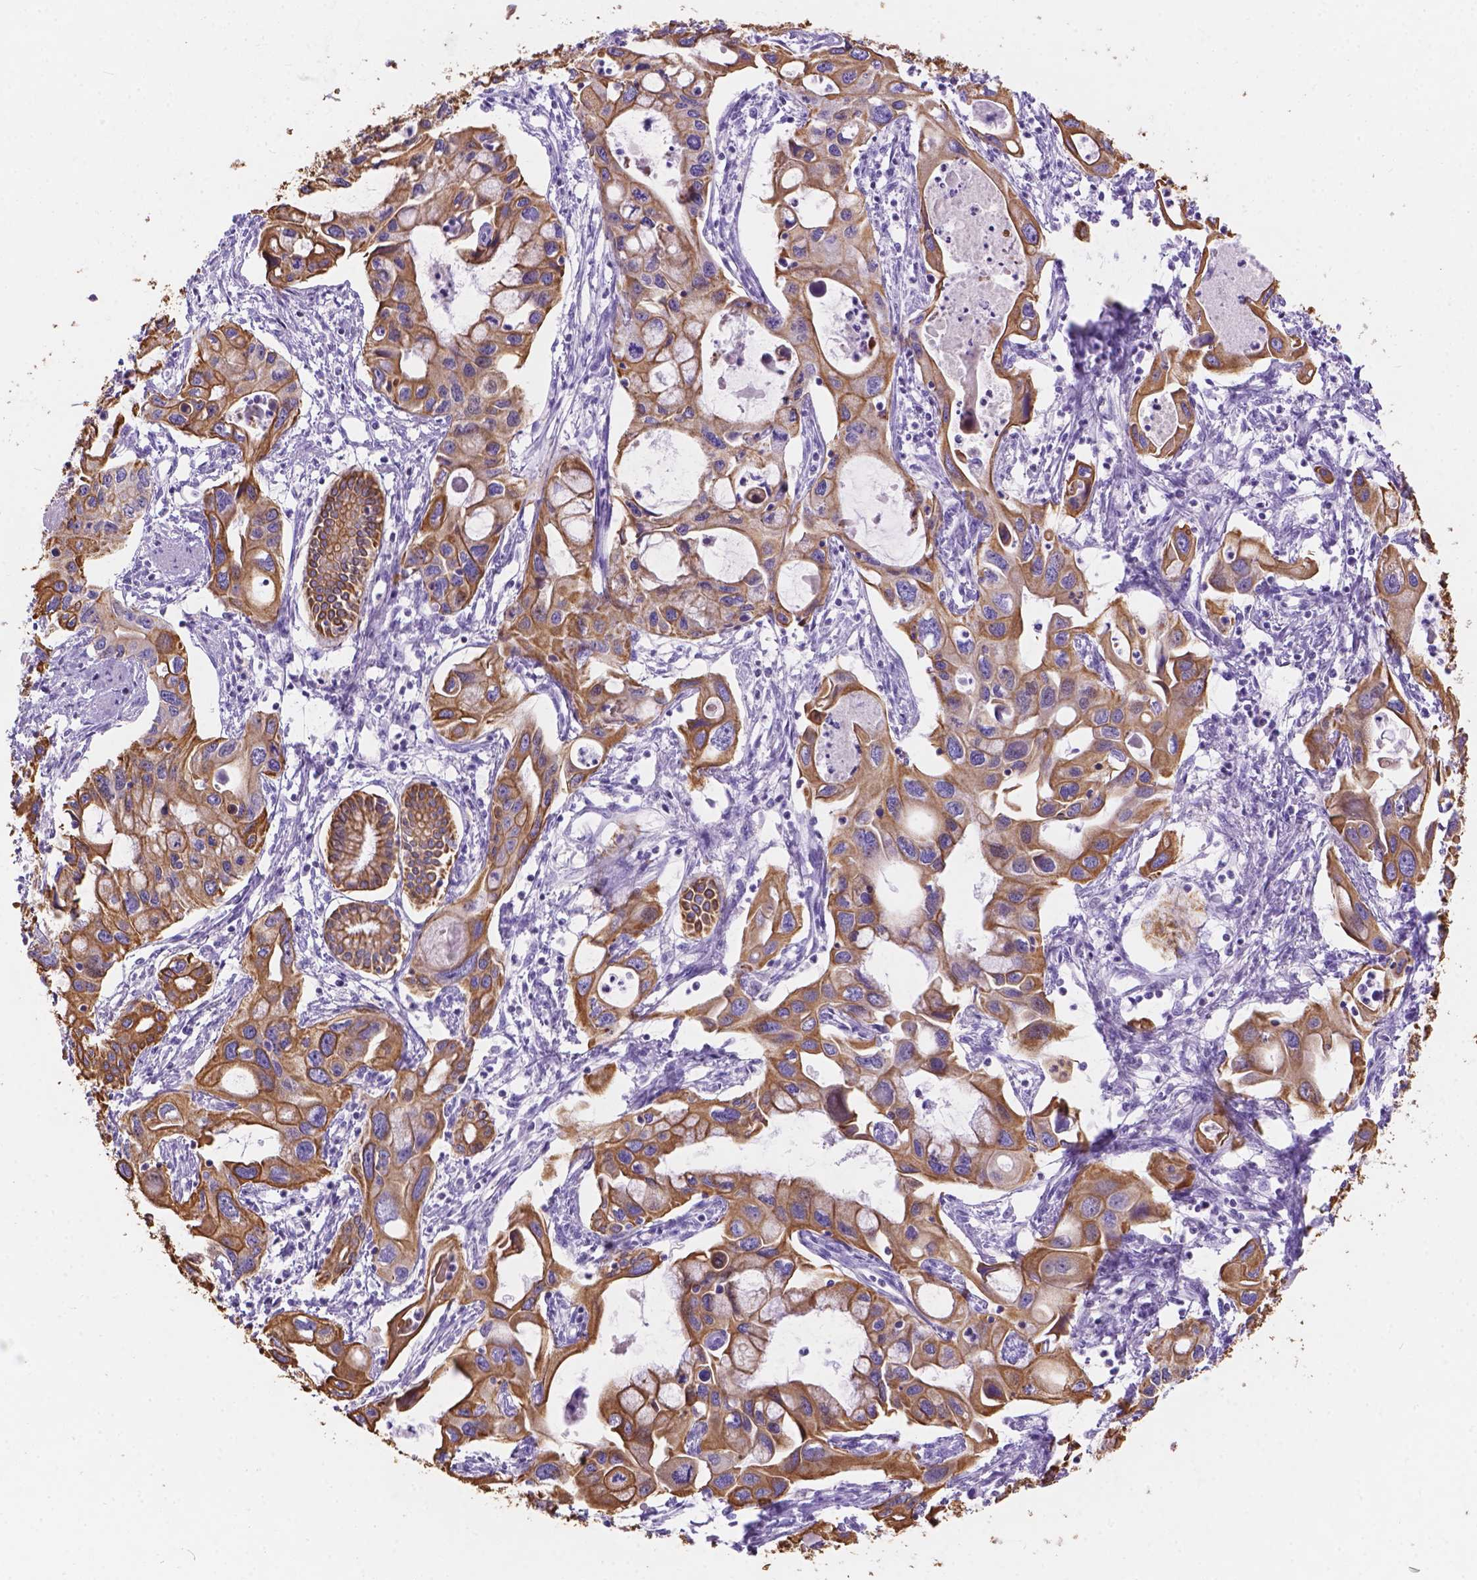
{"staining": {"intensity": "strong", "quantity": ">75%", "location": "cytoplasmic/membranous"}, "tissue": "pancreatic cancer", "cell_type": "Tumor cells", "image_type": "cancer", "snomed": [{"axis": "morphology", "description": "Adenocarcinoma, NOS"}, {"axis": "topography", "description": "Pancreas"}], "caption": "Pancreatic cancer (adenocarcinoma) stained with DAB immunohistochemistry displays high levels of strong cytoplasmic/membranous positivity in about >75% of tumor cells.", "gene": "DMWD", "patient": {"sex": "male", "age": 60}}